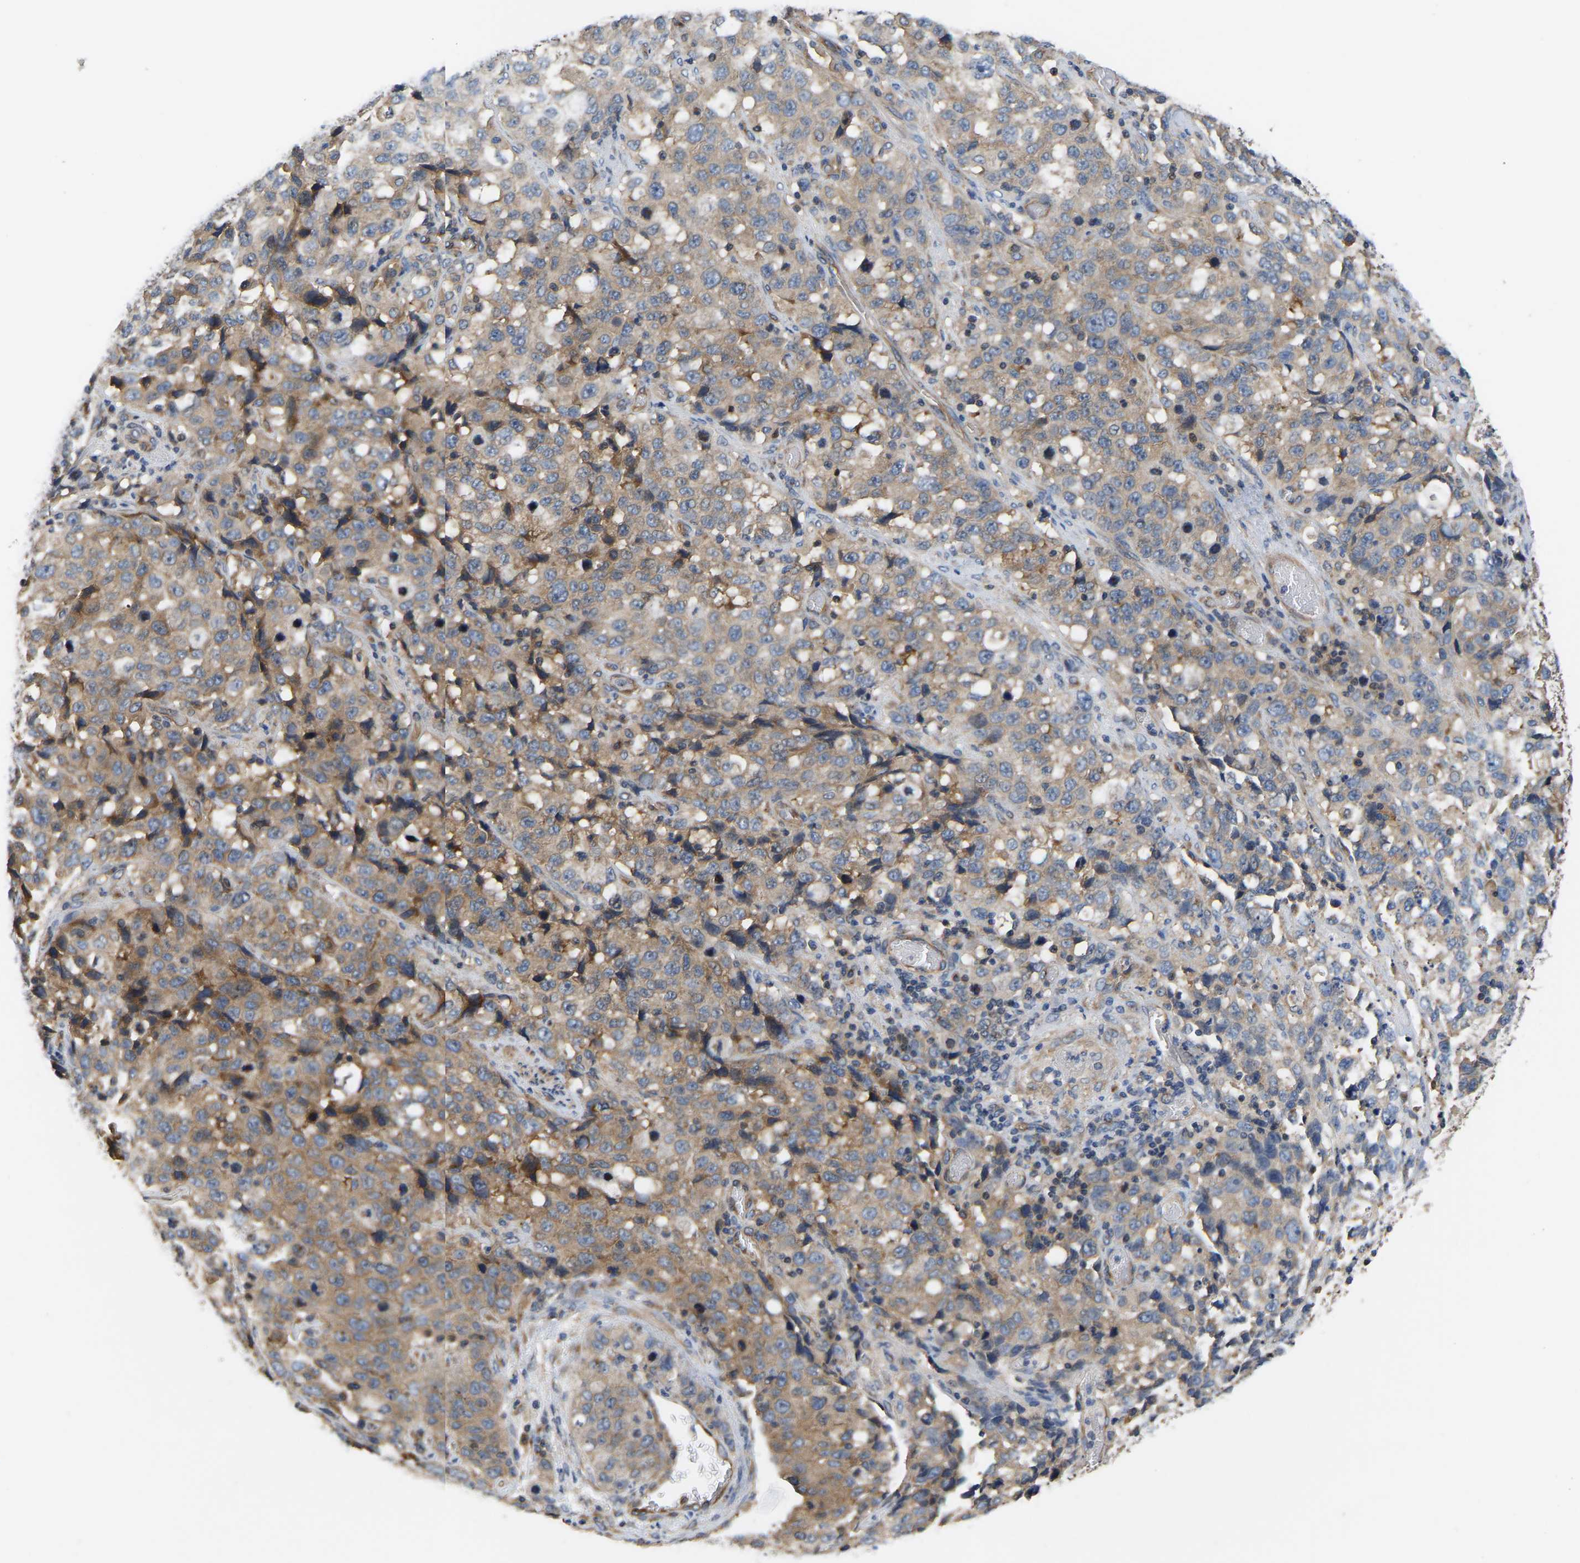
{"staining": {"intensity": "moderate", "quantity": ">75%", "location": "cytoplasmic/membranous"}, "tissue": "stomach cancer", "cell_type": "Tumor cells", "image_type": "cancer", "snomed": [{"axis": "morphology", "description": "Normal tissue, NOS"}, {"axis": "morphology", "description": "Adenocarcinoma, NOS"}, {"axis": "topography", "description": "Stomach"}], "caption": "Protein staining of stomach adenocarcinoma tissue exhibits moderate cytoplasmic/membranous positivity in approximately >75% of tumor cells.", "gene": "LAPTM4B", "patient": {"sex": "male", "age": 48}}